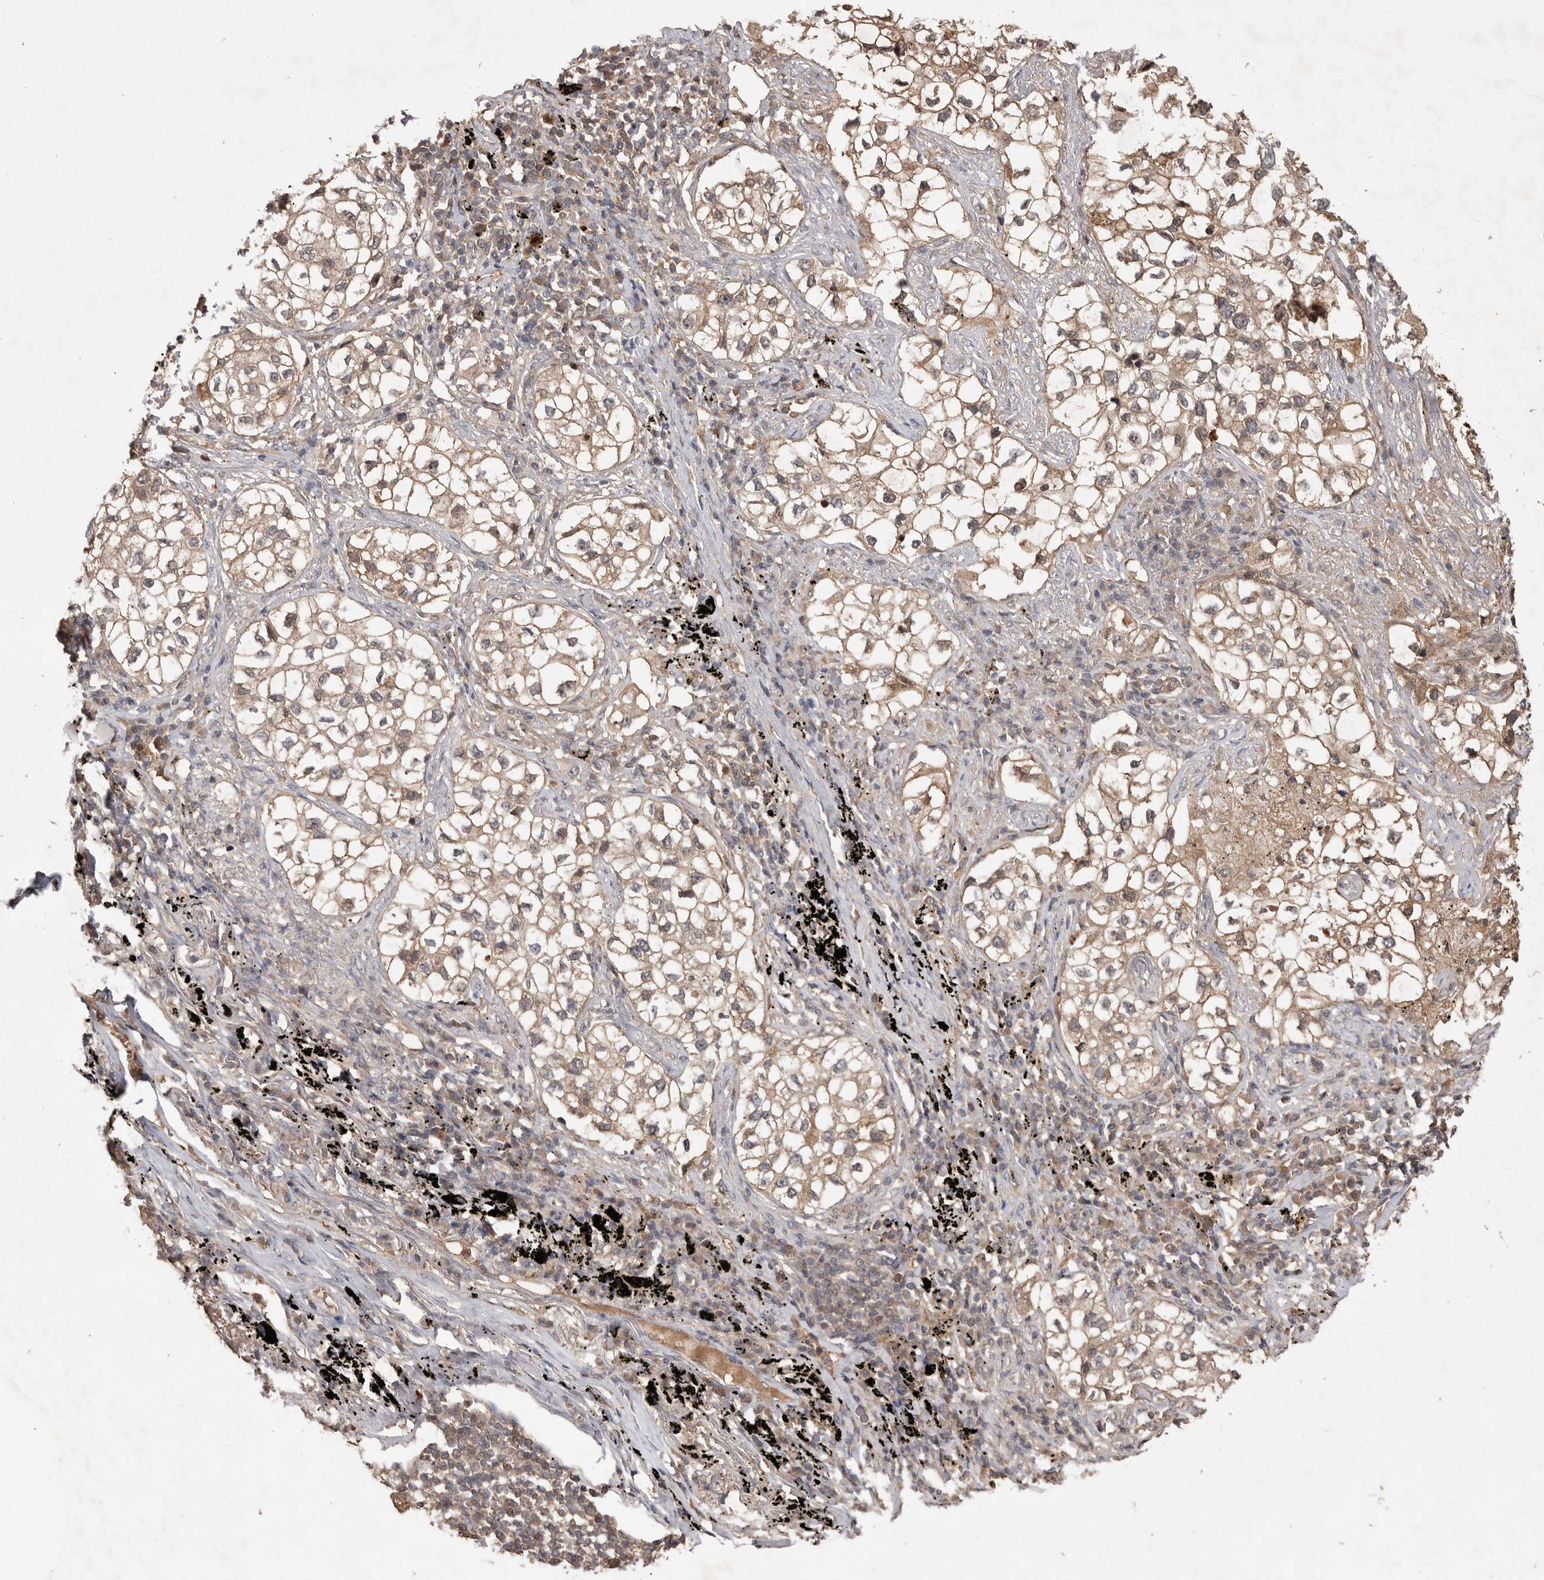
{"staining": {"intensity": "weak", "quantity": ">75%", "location": "cytoplasmic/membranous"}, "tissue": "lung cancer", "cell_type": "Tumor cells", "image_type": "cancer", "snomed": [{"axis": "morphology", "description": "Adenocarcinoma, NOS"}, {"axis": "topography", "description": "Lung"}], "caption": "A low amount of weak cytoplasmic/membranous expression is identified in about >75% of tumor cells in lung cancer (adenocarcinoma) tissue.", "gene": "VN1R4", "patient": {"sex": "male", "age": 63}}